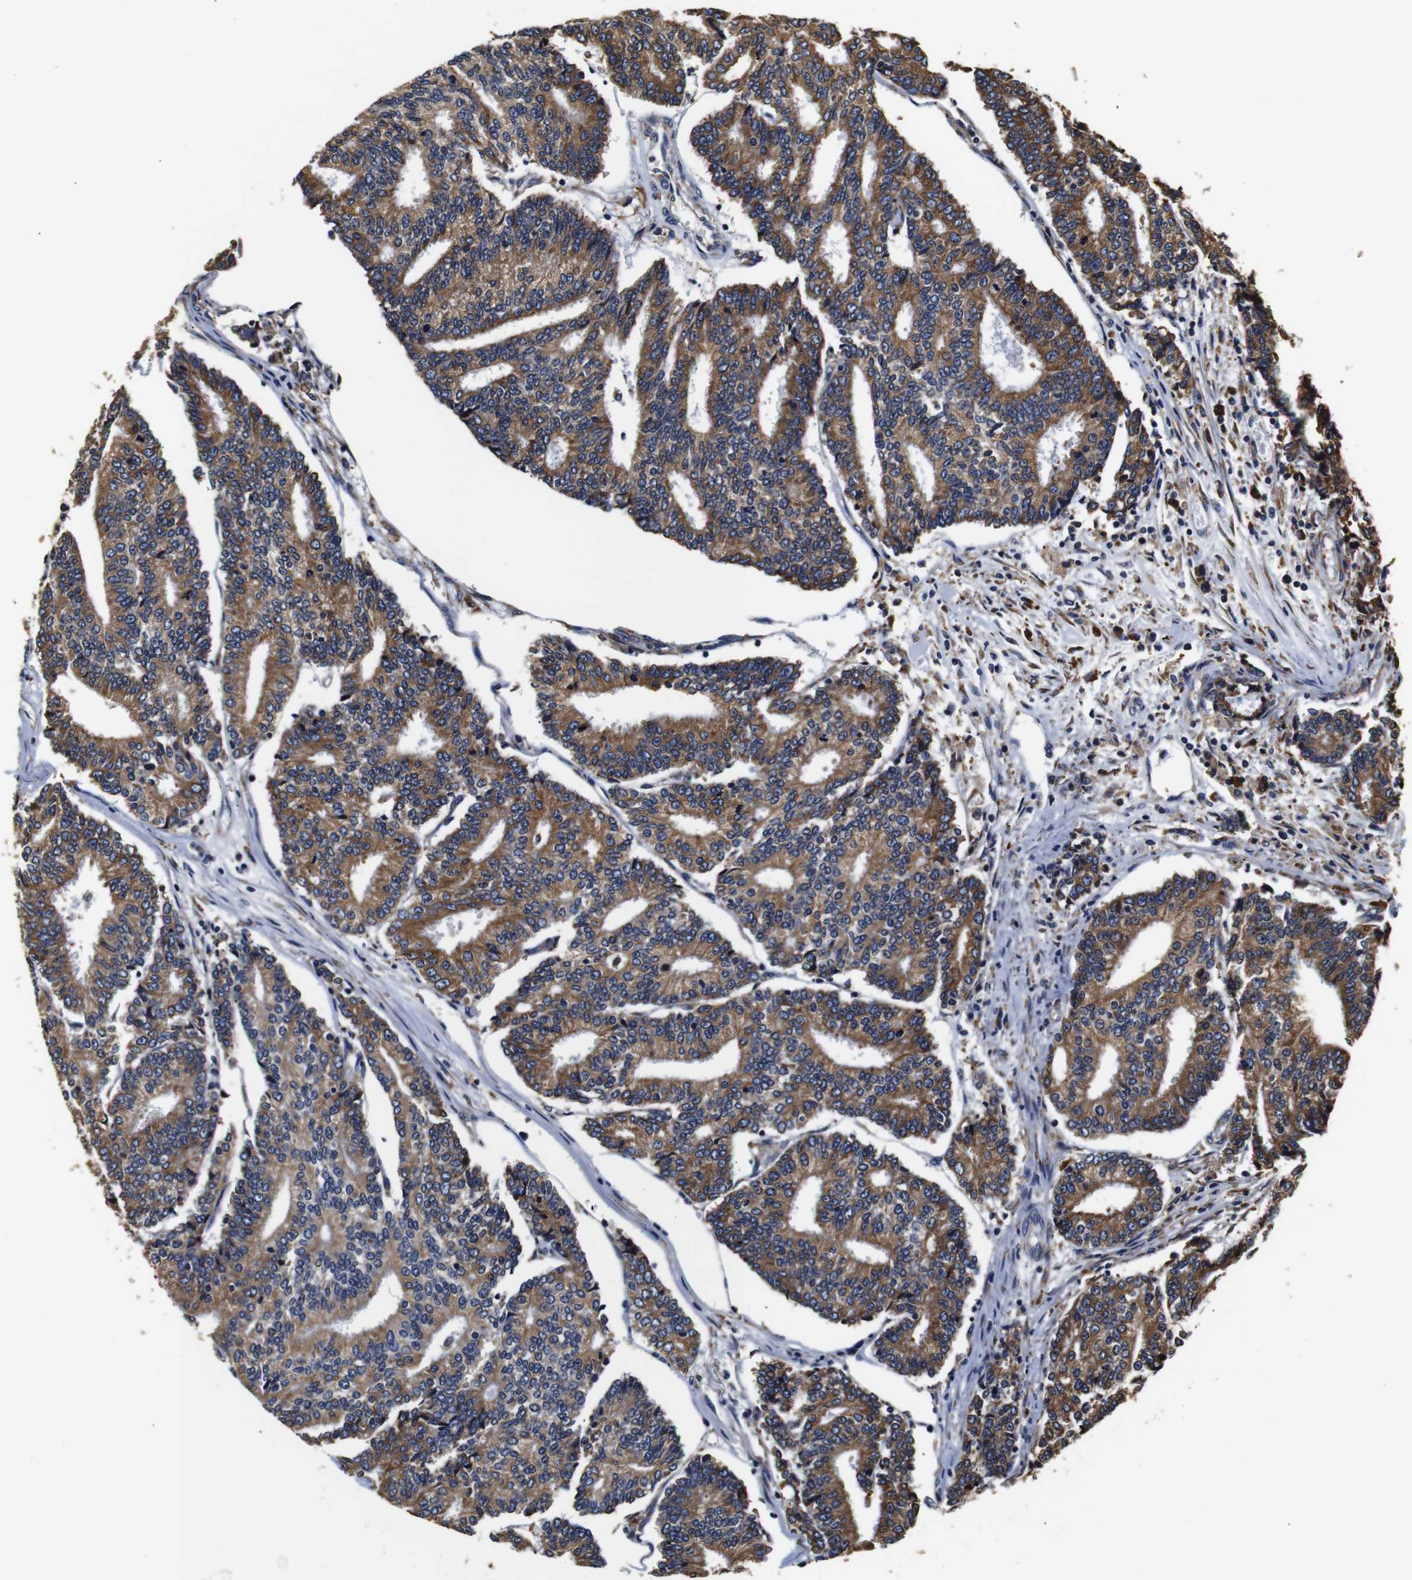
{"staining": {"intensity": "strong", "quantity": ">75%", "location": "cytoplasmic/membranous"}, "tissue": "prostate cancer", "cell_type": "Tumor cells", "image_type": "cancer", "snomed": [{"axis": "morphology", "description": "Normal tissue, NOS"}, {"axis": "morphology", "description": "Adenocarcinoma, High grade"}, {"axis": "topography", "description": "Prostate"}, {"axis": "topography", "description": "Seminal veicle"}], "caption": "Immunohistochemical staining of human prostate high-grade adenocarcinoma shows high levels of strong cytoplasmic/membranous protein positivity in about >75% of tumor cells.", "gene": "PPIB", "patient": {"sex": "male", "age": 55}}